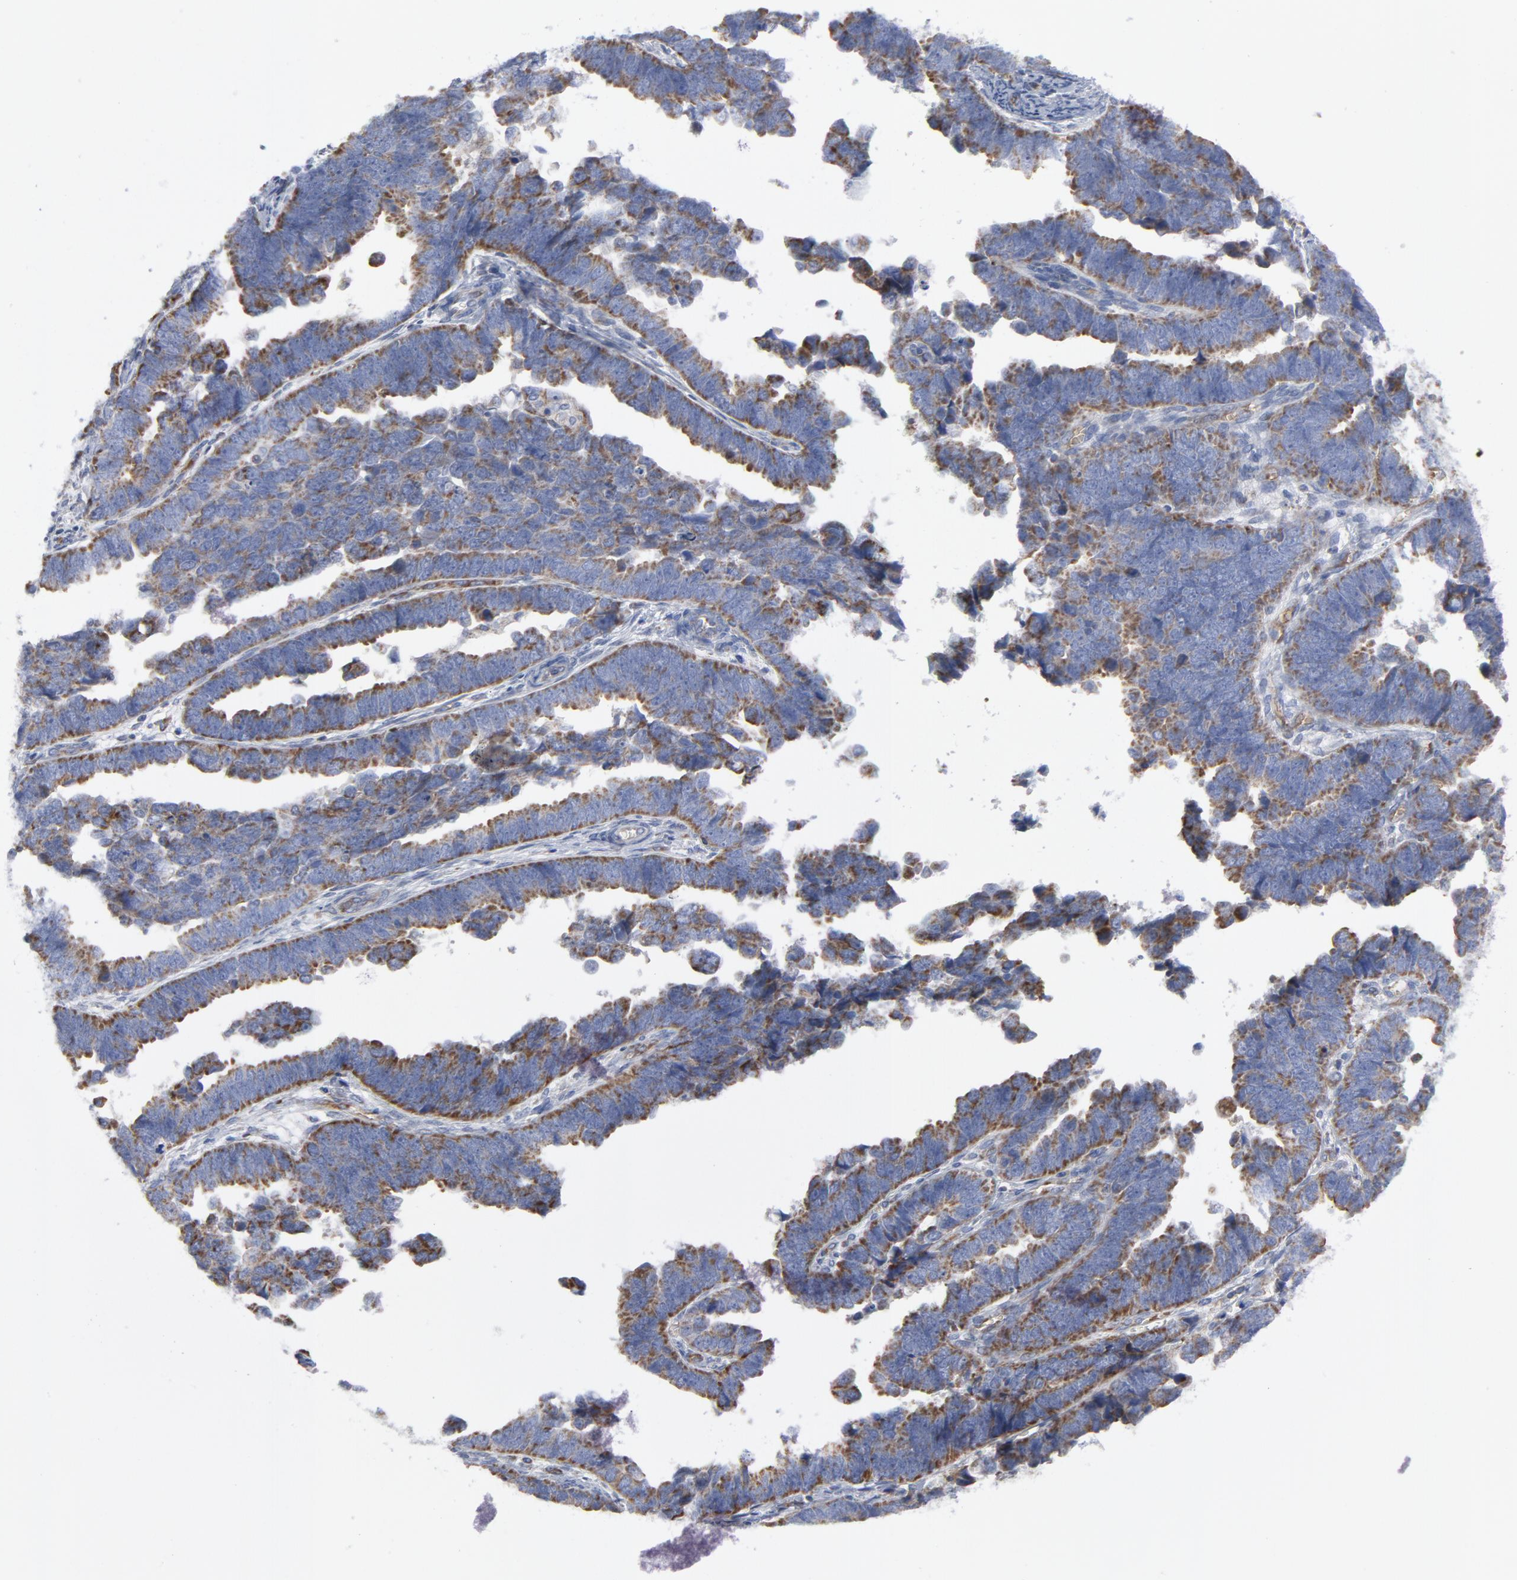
{"staining": {"intensity": "weak", "quantity": "25%-75%", "location": "cytoplasmic/membranous"}, "tissue": "endometrial cancer", "cell_type": "Tumor cells", "image_type": "cancer", "snomed": [{"axis": "morphology", "description": "Adenocarcinoma, NOS"}, {"axis": "topography", "description": "Endometrium"}], "caption": "Immunohistochemical staining of human endometrial cancer (adenocarcinoma) exhibits low levels of weak cytoplasmic/membranous protein staining in about 25%-75% of tumor cells.", "gene": "OXA1L", "patient": {"sex": "female", "age": 75}}